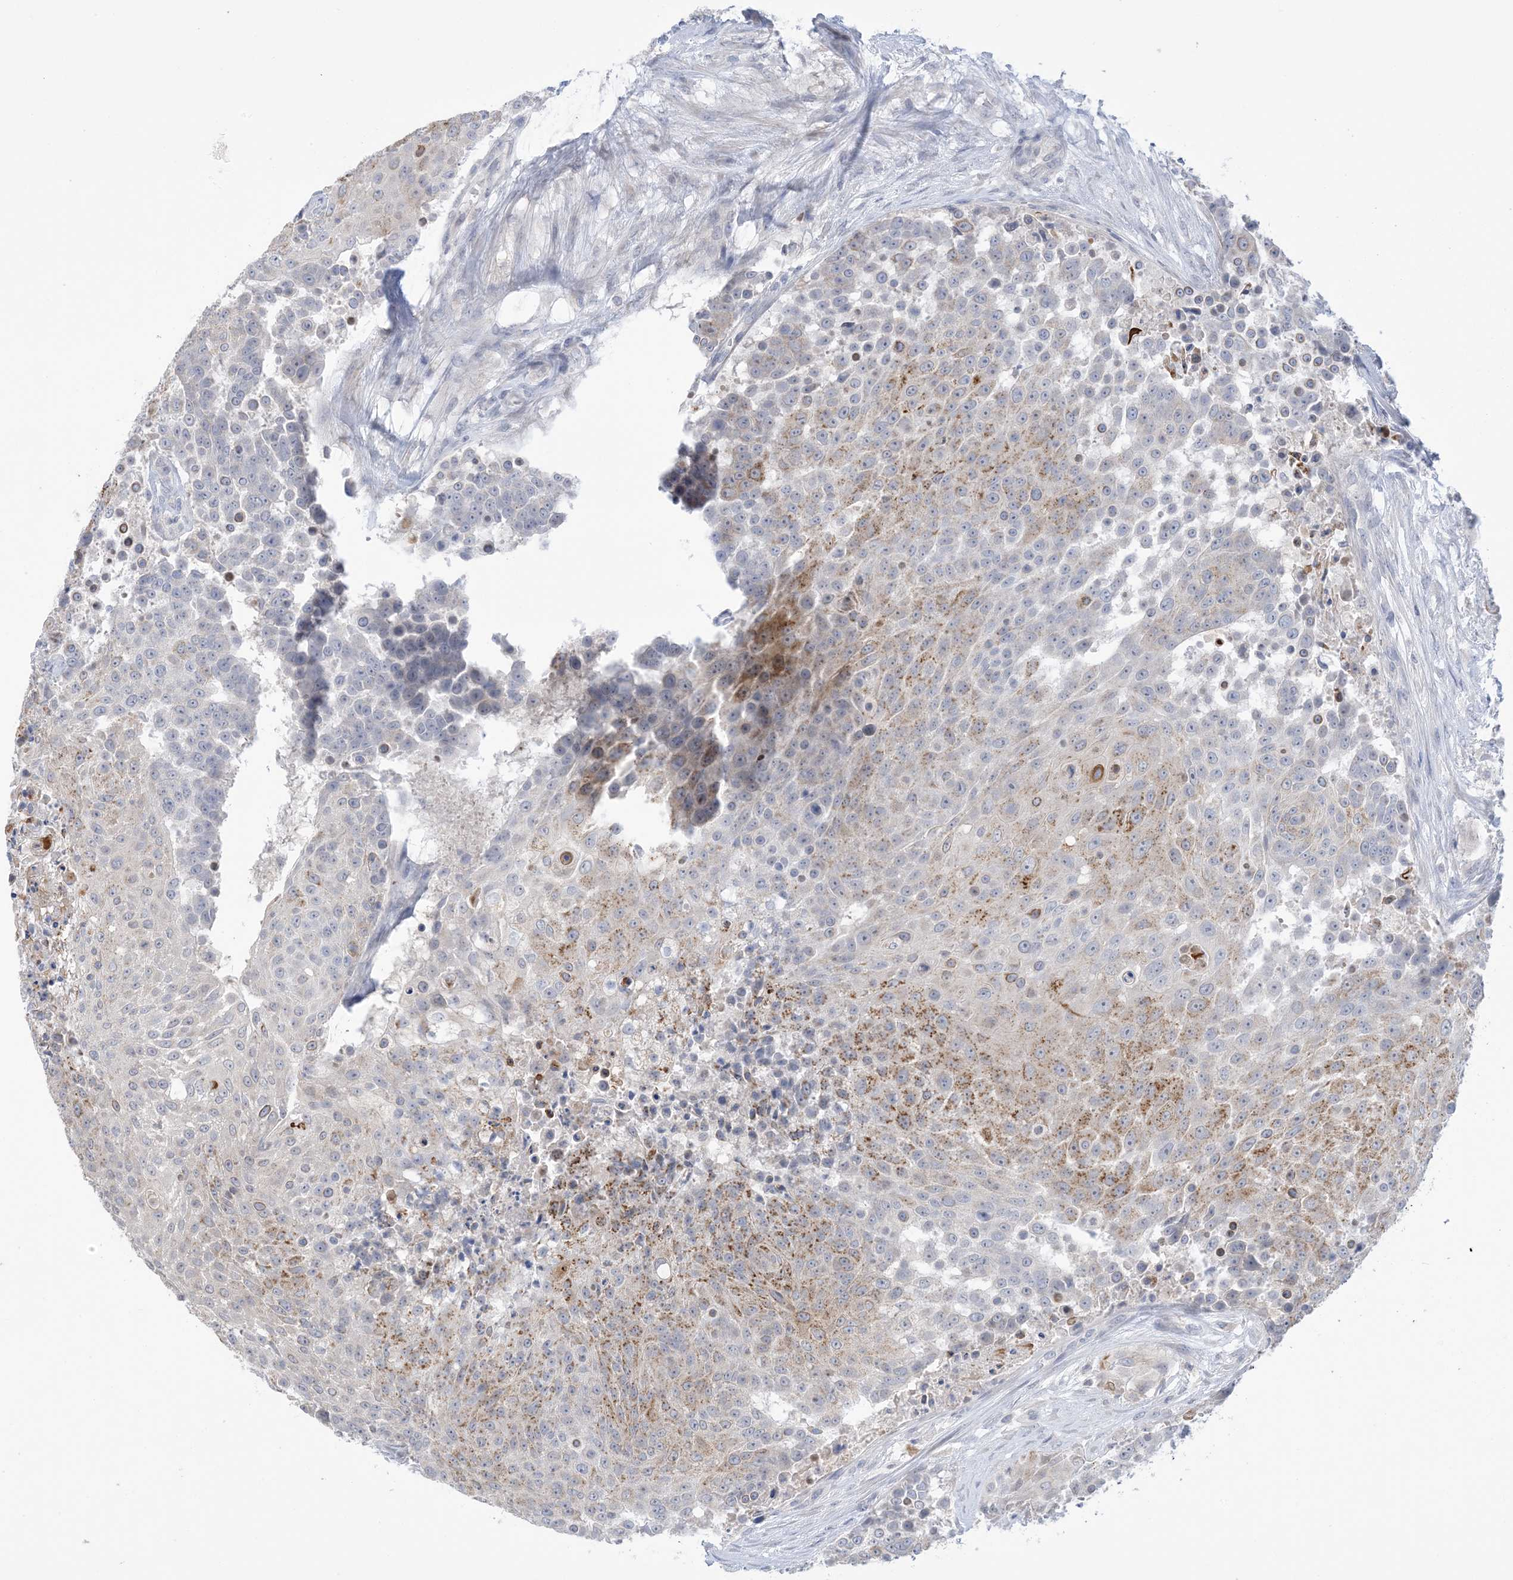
{"staining": {"intensity": "moderate", "quantity": "<25%", "location": "cytoplasmic/membranous"}, "tissue": "urothelial cancer", "cell_type": "Tumor cells", "image_type": "cancer", "snomed": [{"axis": "morphology", "description": "Urothelial carcinoma, High grade"}, {"axis": "topography", "description": "Urinary bladder"}], "caption": "This histopathology image exhibits immunohistochemistry (IHC) staining of human urothelial cancer, with low moderate cytoplasmic/membranous staining in approximately <25% of tumor cells.", "gene": "TTYH1", "patient": {"sex": "female", "age": 63}}